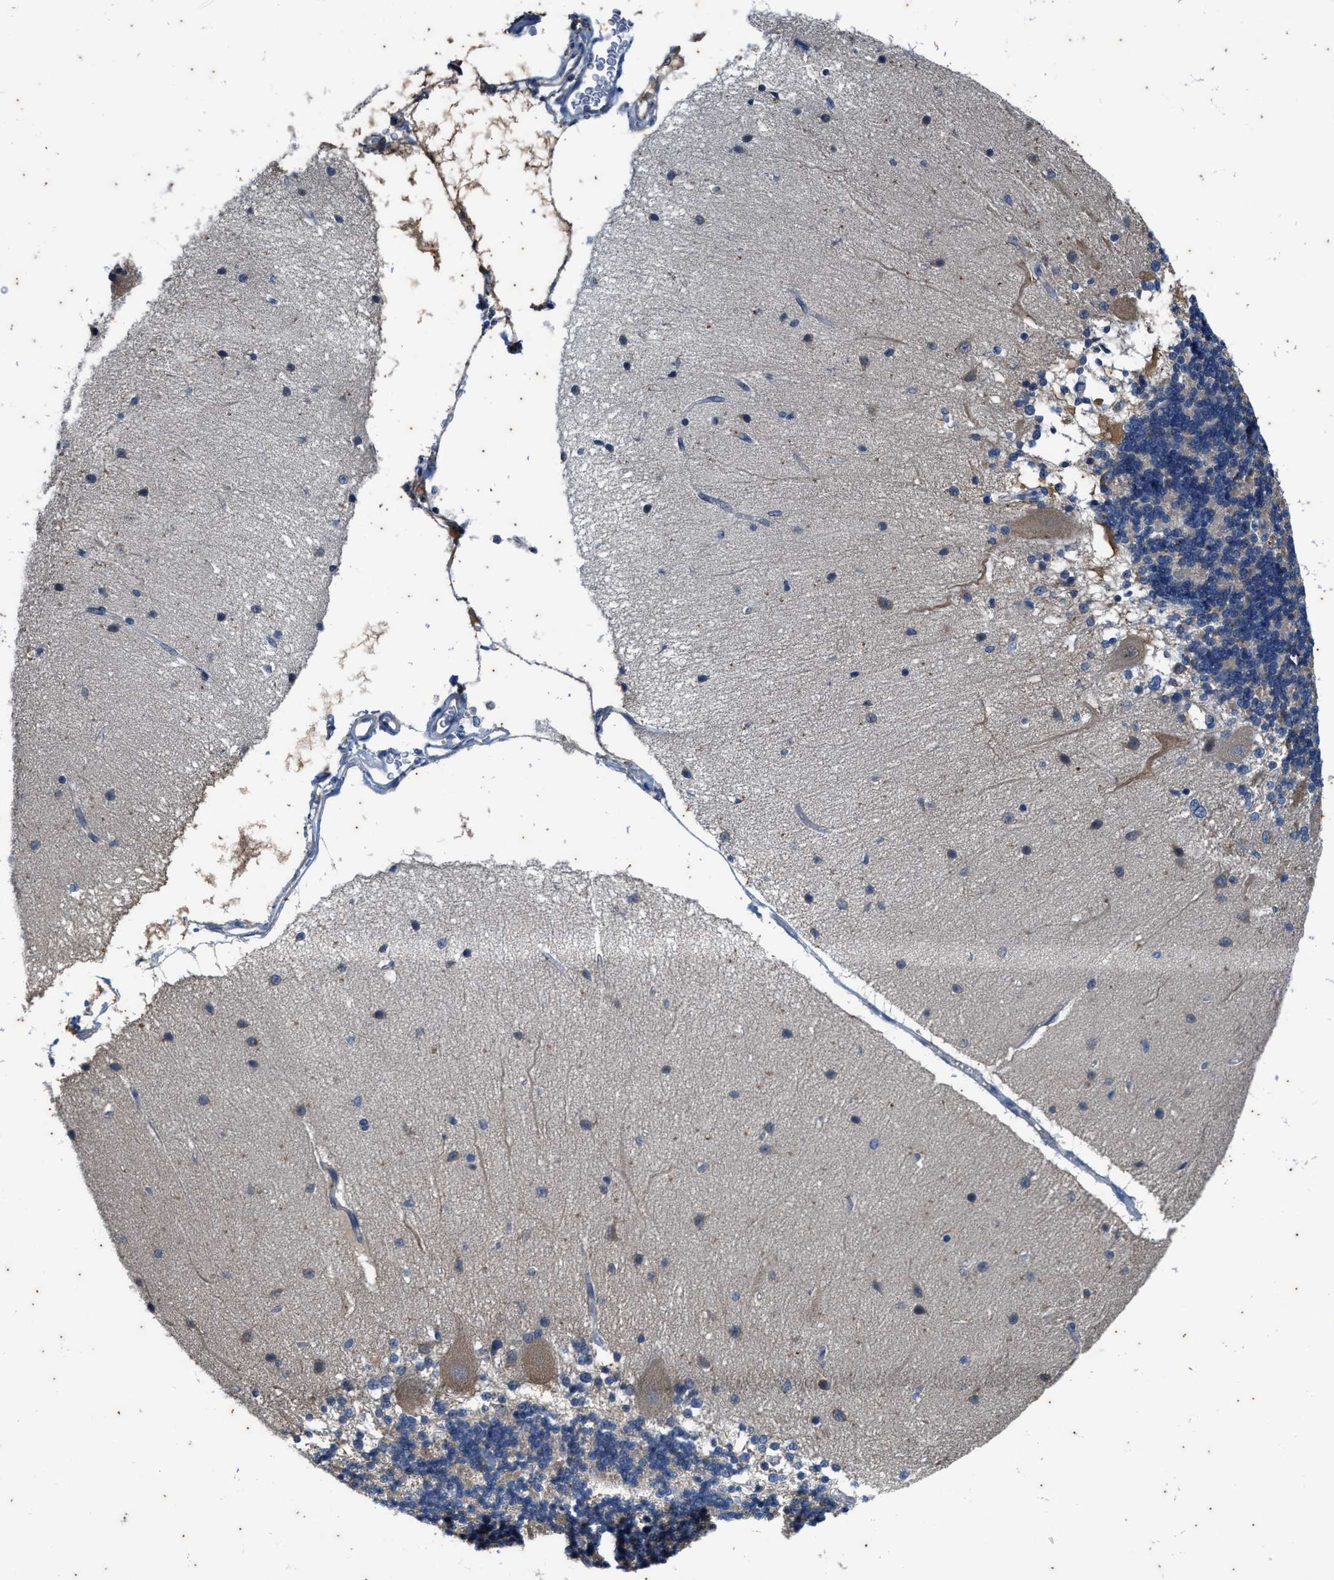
{"staining": {"intensity": "negative", "quantity": "none", "location": "none"}, "tissue": "cerebellum", "cell_type": "Cells in granular layer", "image_type": "normal", "snomed": [{"axis": "morphology", "description": "Normal tissue, NOS"}, {"axis": "topography", "description": "Cerebellum"}], "caption": "High power microscopy histopathology image of an immunohistochemistry image of benign cerebellum, revealing no significant positivity in cells in granular layer.", "gene": "COX19", "patient": {"sex": "female", "age": 54}}